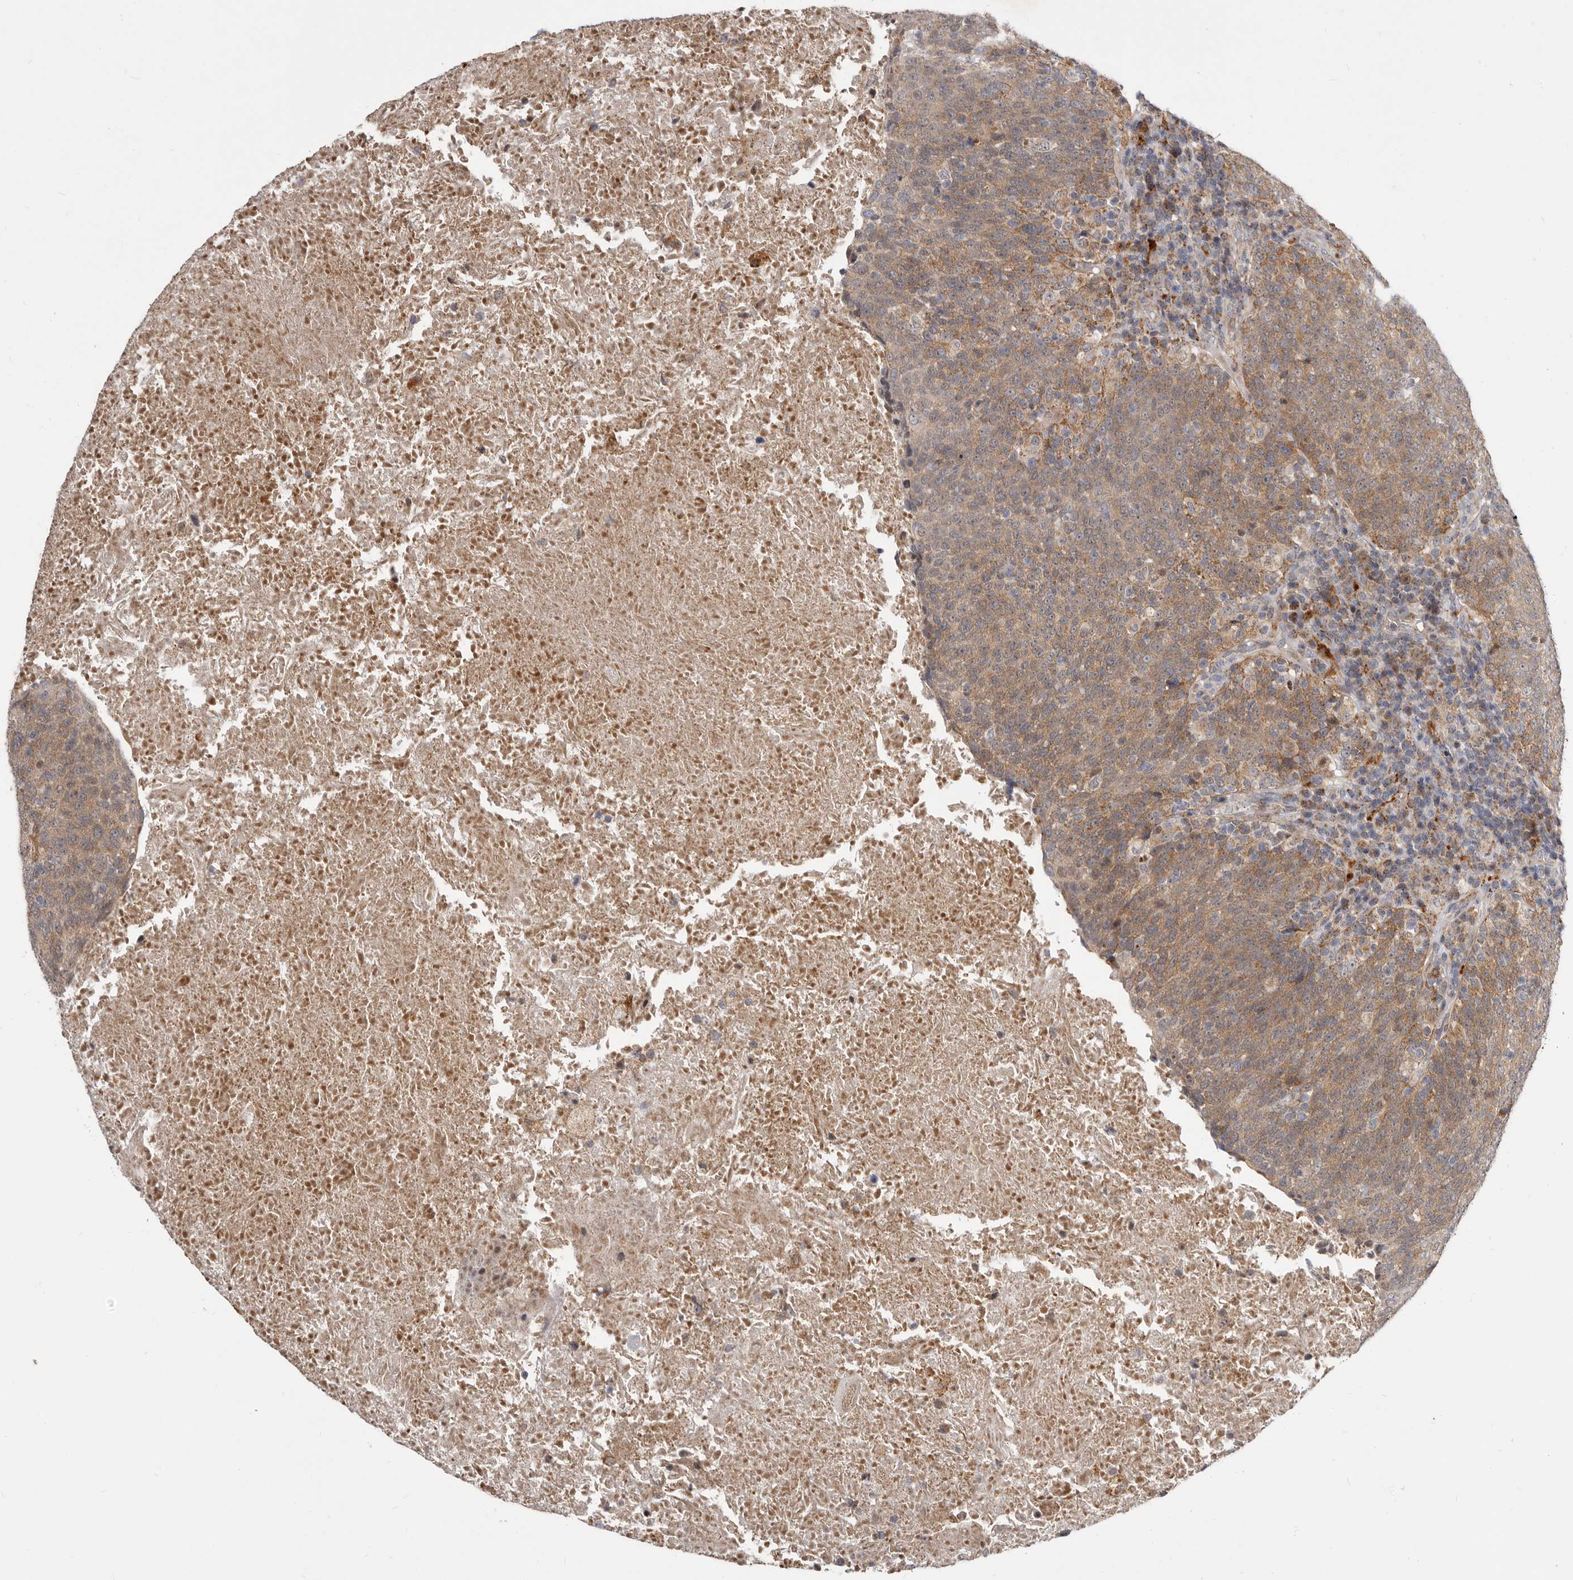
{"staining": {"intensity": "weak", "quantity": ">75%", "location": "cytoplasmic/membranous"}, "tissue": "head and neck cancer", "cell_type": "Tumor cells", "image_type": "cancer", "snomed": [{"axis": "morphology", "description": "Squamous cell carcinoma, NOS"}, {"axis": "morphology", "description": "Squamous cell carcinoma, metastatic, NOS"}, {"axis": "topography", "description": "Lymph node"}, {"axis": "topography", "description": "Head-Neck"}], "caption": "Protein expression analysis of head and neck cancer (squamous cell carcinoma) exhibits weak cytoplasmic/membranous expression in approximately >75% of tumor cells.", "gene": "SMC4", "patient": {"sex": "male", "age": 62}}